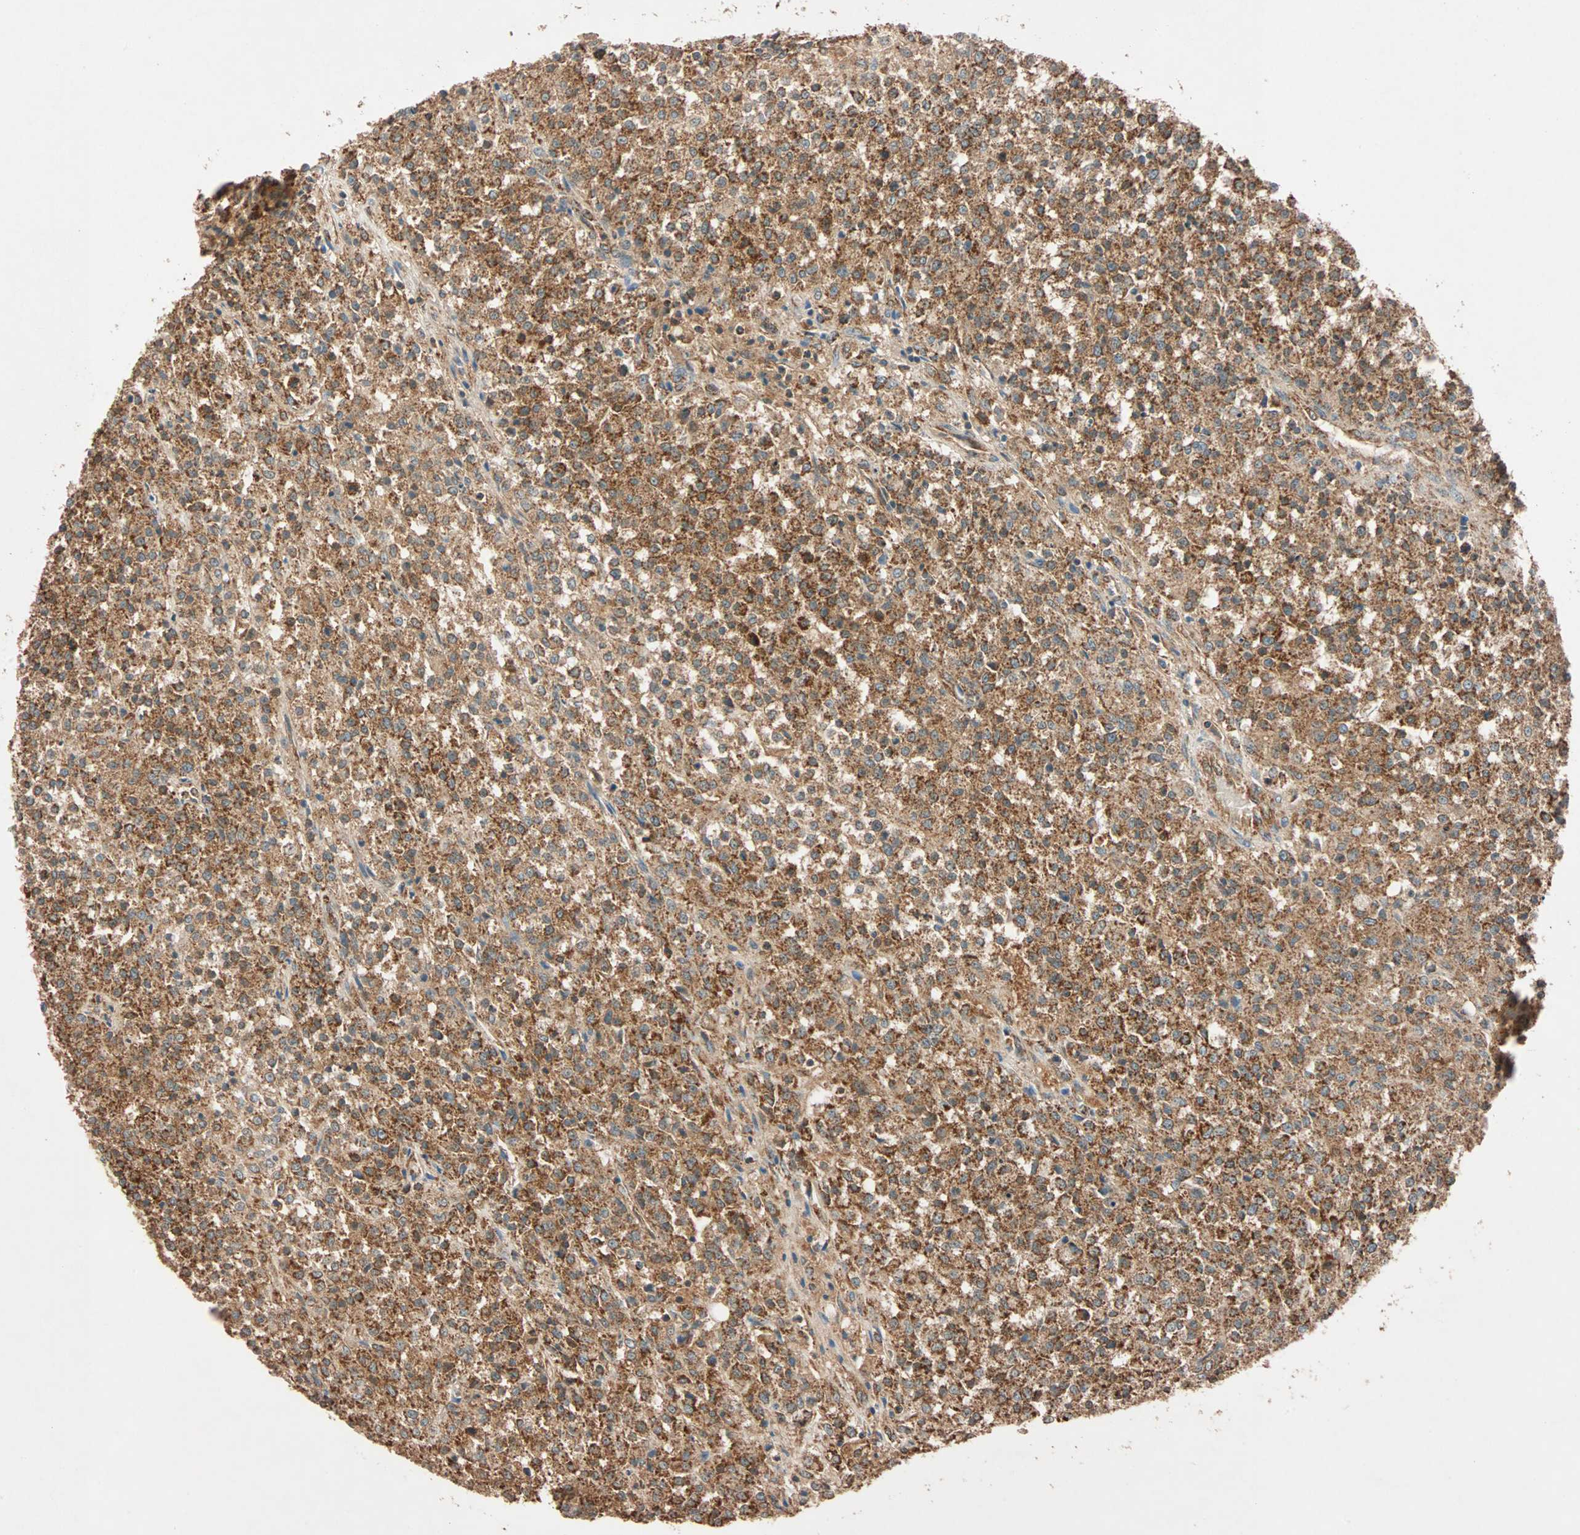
{"staining": {"intensity": "strong", "quantity": ">75%", "location": "cytoplasmic/membranous"}, "tissue": "testis cancer", "cell_type": "Tumor cells", "image_type": "cancer", "snomed": [{"axis": "morphology", "description": "Seminoma, NOS"}, {"axis": "topography", "description": "Testis"}], "caption": "Human seminoma (testis) stained with a protein marker shows strong staining in tumor cells.", "gene": "MAPK1", "patient": {"sex": "male", "age": 59}}